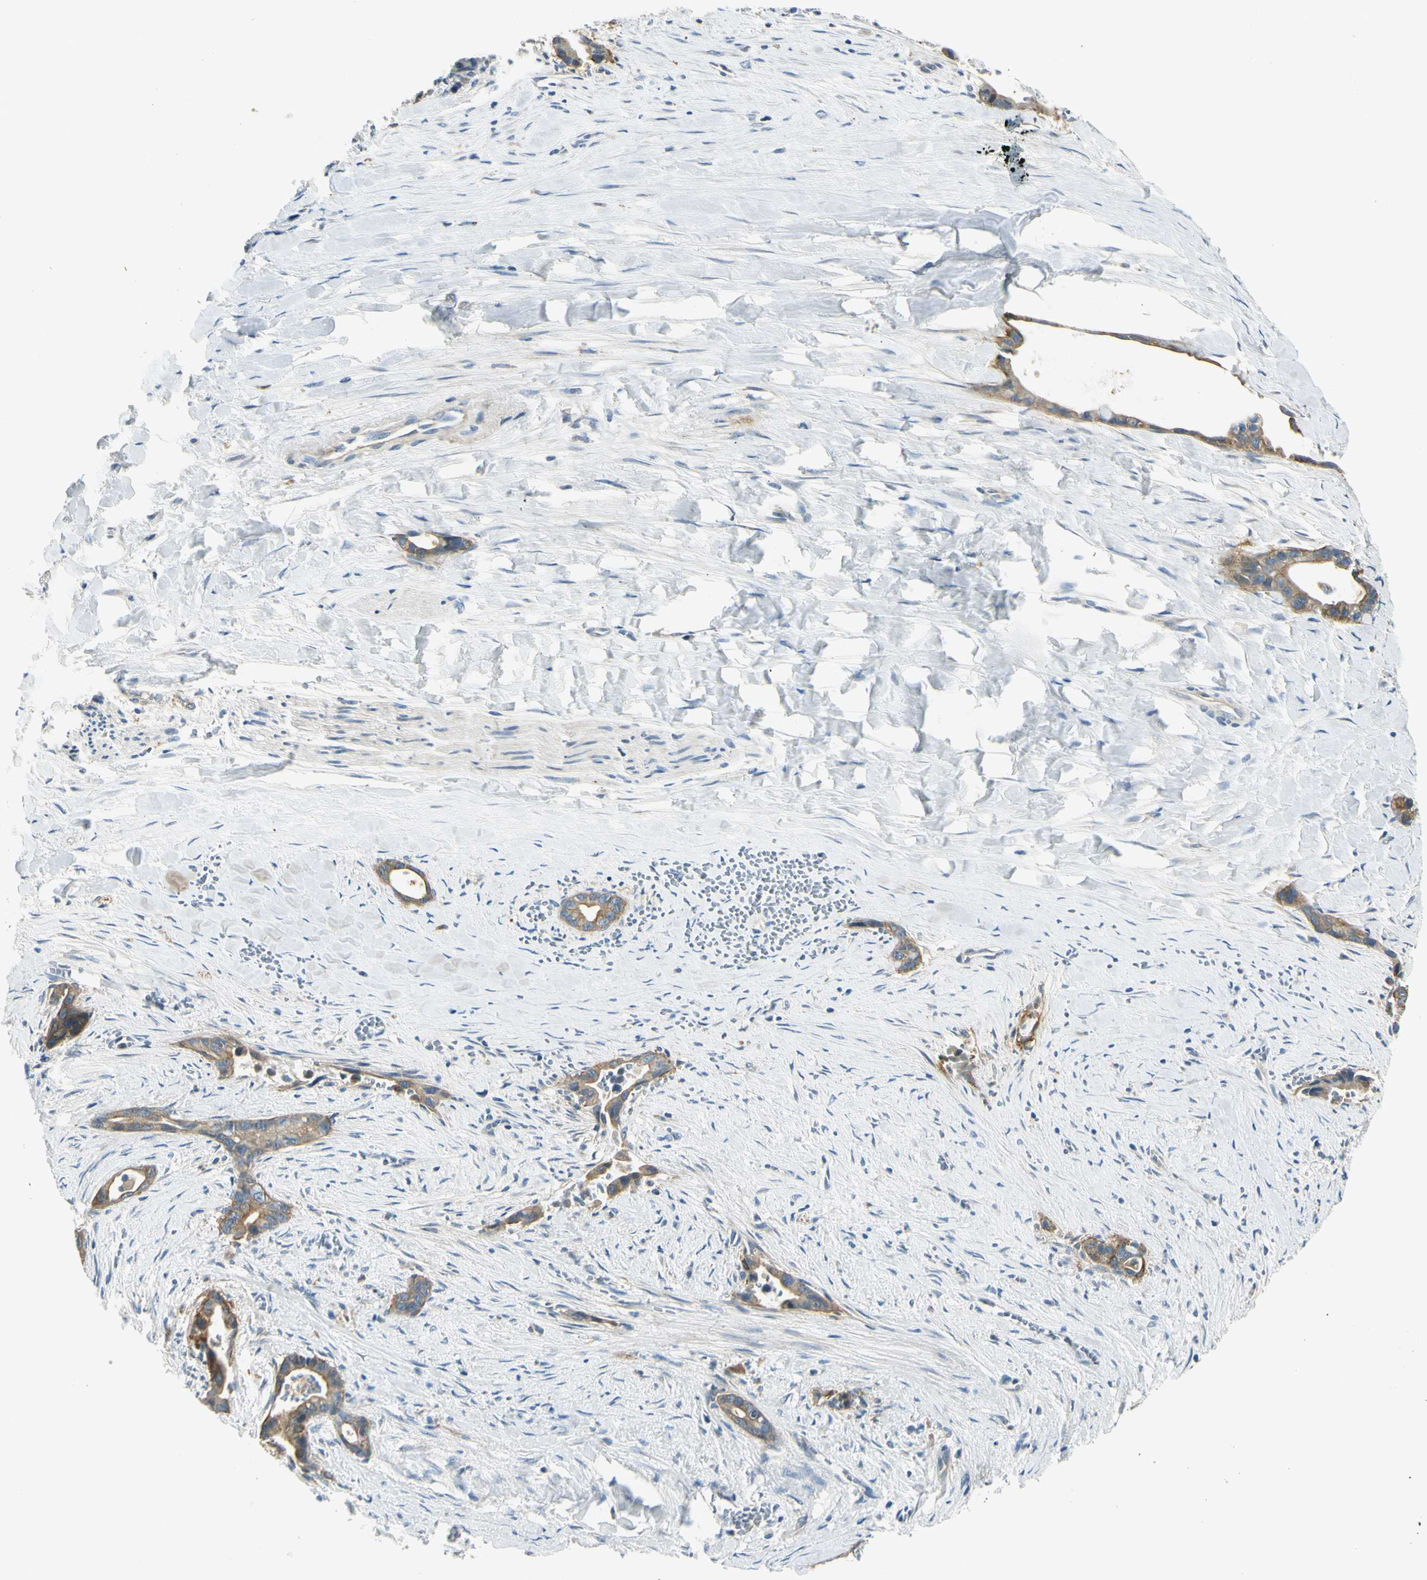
{"staining": {"intensity": "moderate", "quantity": ">75%", "location": "cytoplasmic/membranous"}, "tissue": "liver cancer", "cell_type": "Tumor cells", "image_type": "cancer", "snomed": [{"axis": "morphology", "description": "Cholangiocarcinoma"}, {"axis": "topography", "description": "Liver"}], "caption": "The histopathology image reveals a brown stain indicating the presence of a protein in the cytoplasmic/membranous of tumor cells in cholangiocarcinoma (liver).", "gene": "LAMA3", "patient": {"sex": "female", "age": 55}}